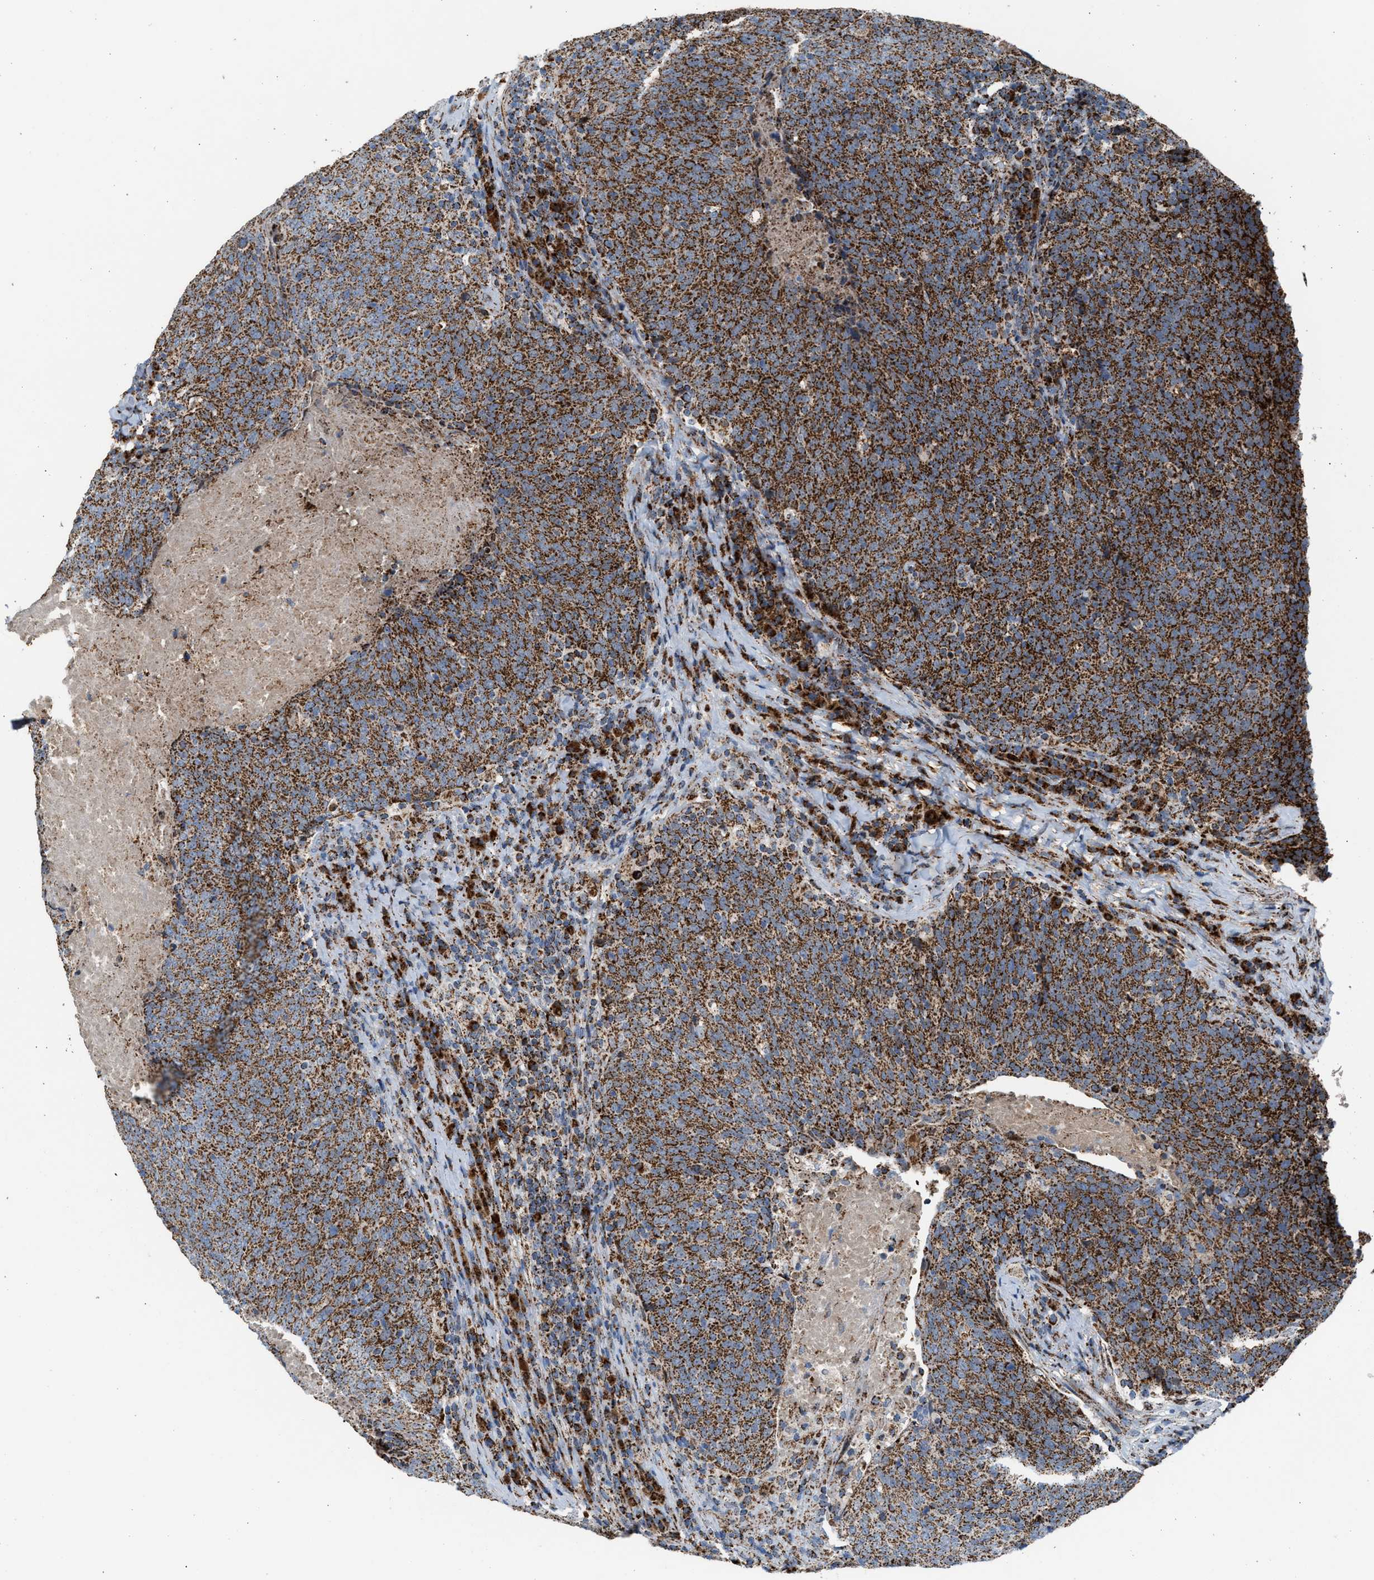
{"staining": {"intensity": "strong", "quantity": ">75%", "location": "cytoplasmic/membranous"}, "tissue": "head and neck cancer", "cell_type": "Tumor cells", "image_type": "cancer", "snomed": [{"axis": "morphology", "description": "Squamous cell carcinoma, NOS"}, {"axis": "morphology", "description": "Squamous cell carcinoma, metastatic, NOS"}, {"axis": "topography", "description": "Lymph node"}, {"axis": "topography", "description": "Head-Neck"}], "caption": "The image displays a brown stain indicating the presence of a protein in the cytoplasmic/membranous of tumor cells in metastatic squamous cell carcinoma (head and neck).", "gene": "PMPCA", "patient": {"sex": "male", "age": 62}}